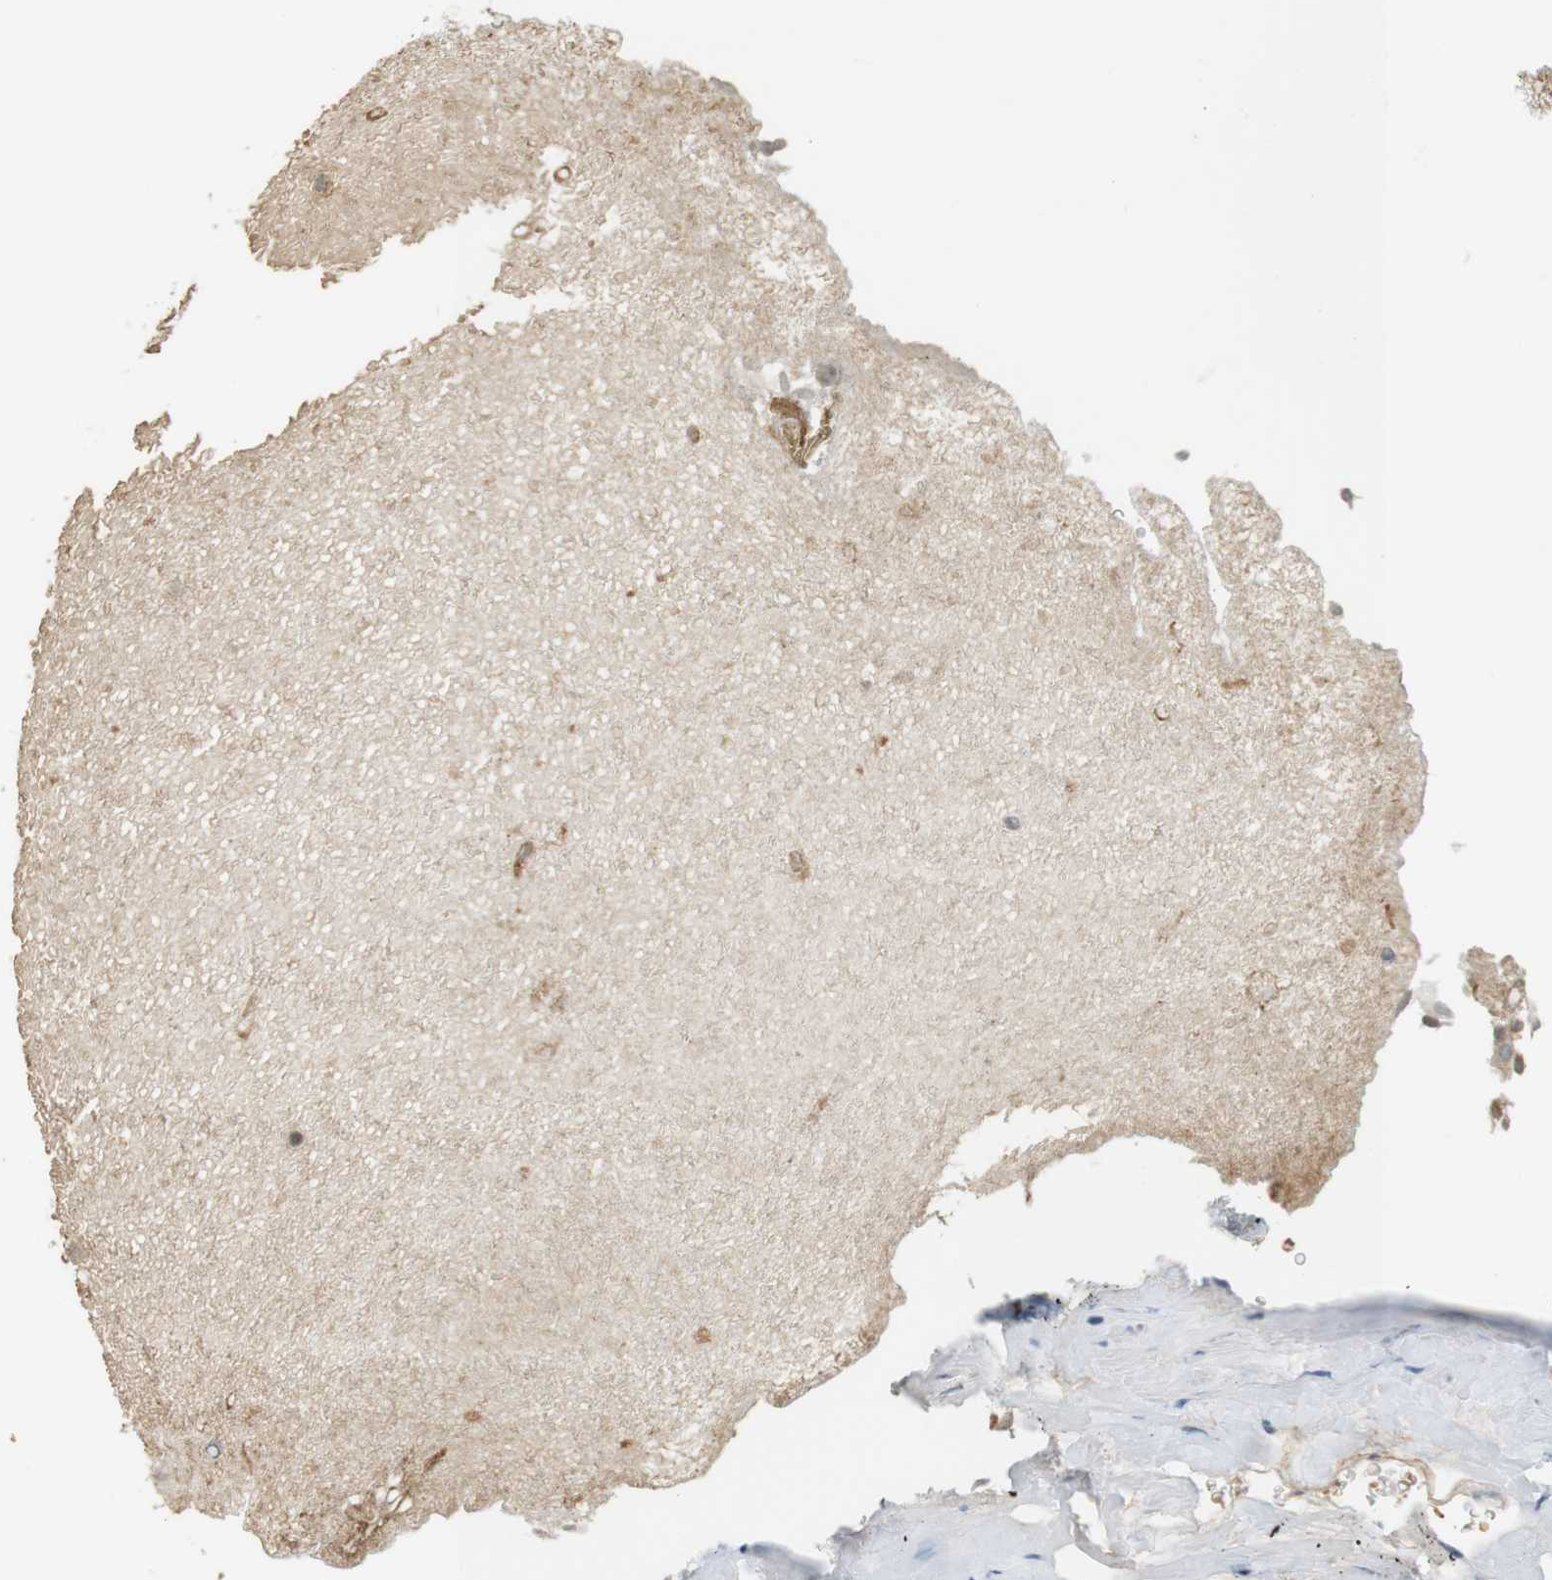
{"staining": {"intensity": "weak", "quantity": "25%-75%", "location": "cytoplasmic/membranous"}, "tissue": "urothelial cancer", "cell_type": "Tumor cells", "image_type": "cancer", "snomed": [{"axis": "morphology", "description": "Urothelial carcinoma, Low grade"}, {"axis": "topography", "description": "Urinary bladder"}], "caption": "Immunohistochemistry (DAB (3,3'-diaminobenzidine)) staining of human urothelial carcinoma (low-grade) reveals weak cytoplasmic/membranous protein positivity in approximately 25%-75% of tumor cells. The staining was performed using DAB (3,3'-diaminobenzidine), with brown indicating positive protein expression. Nuclei are stained blue with hematoxylin.", "gene": "SRR", "patient": {"sex": "male", "age": 78}}